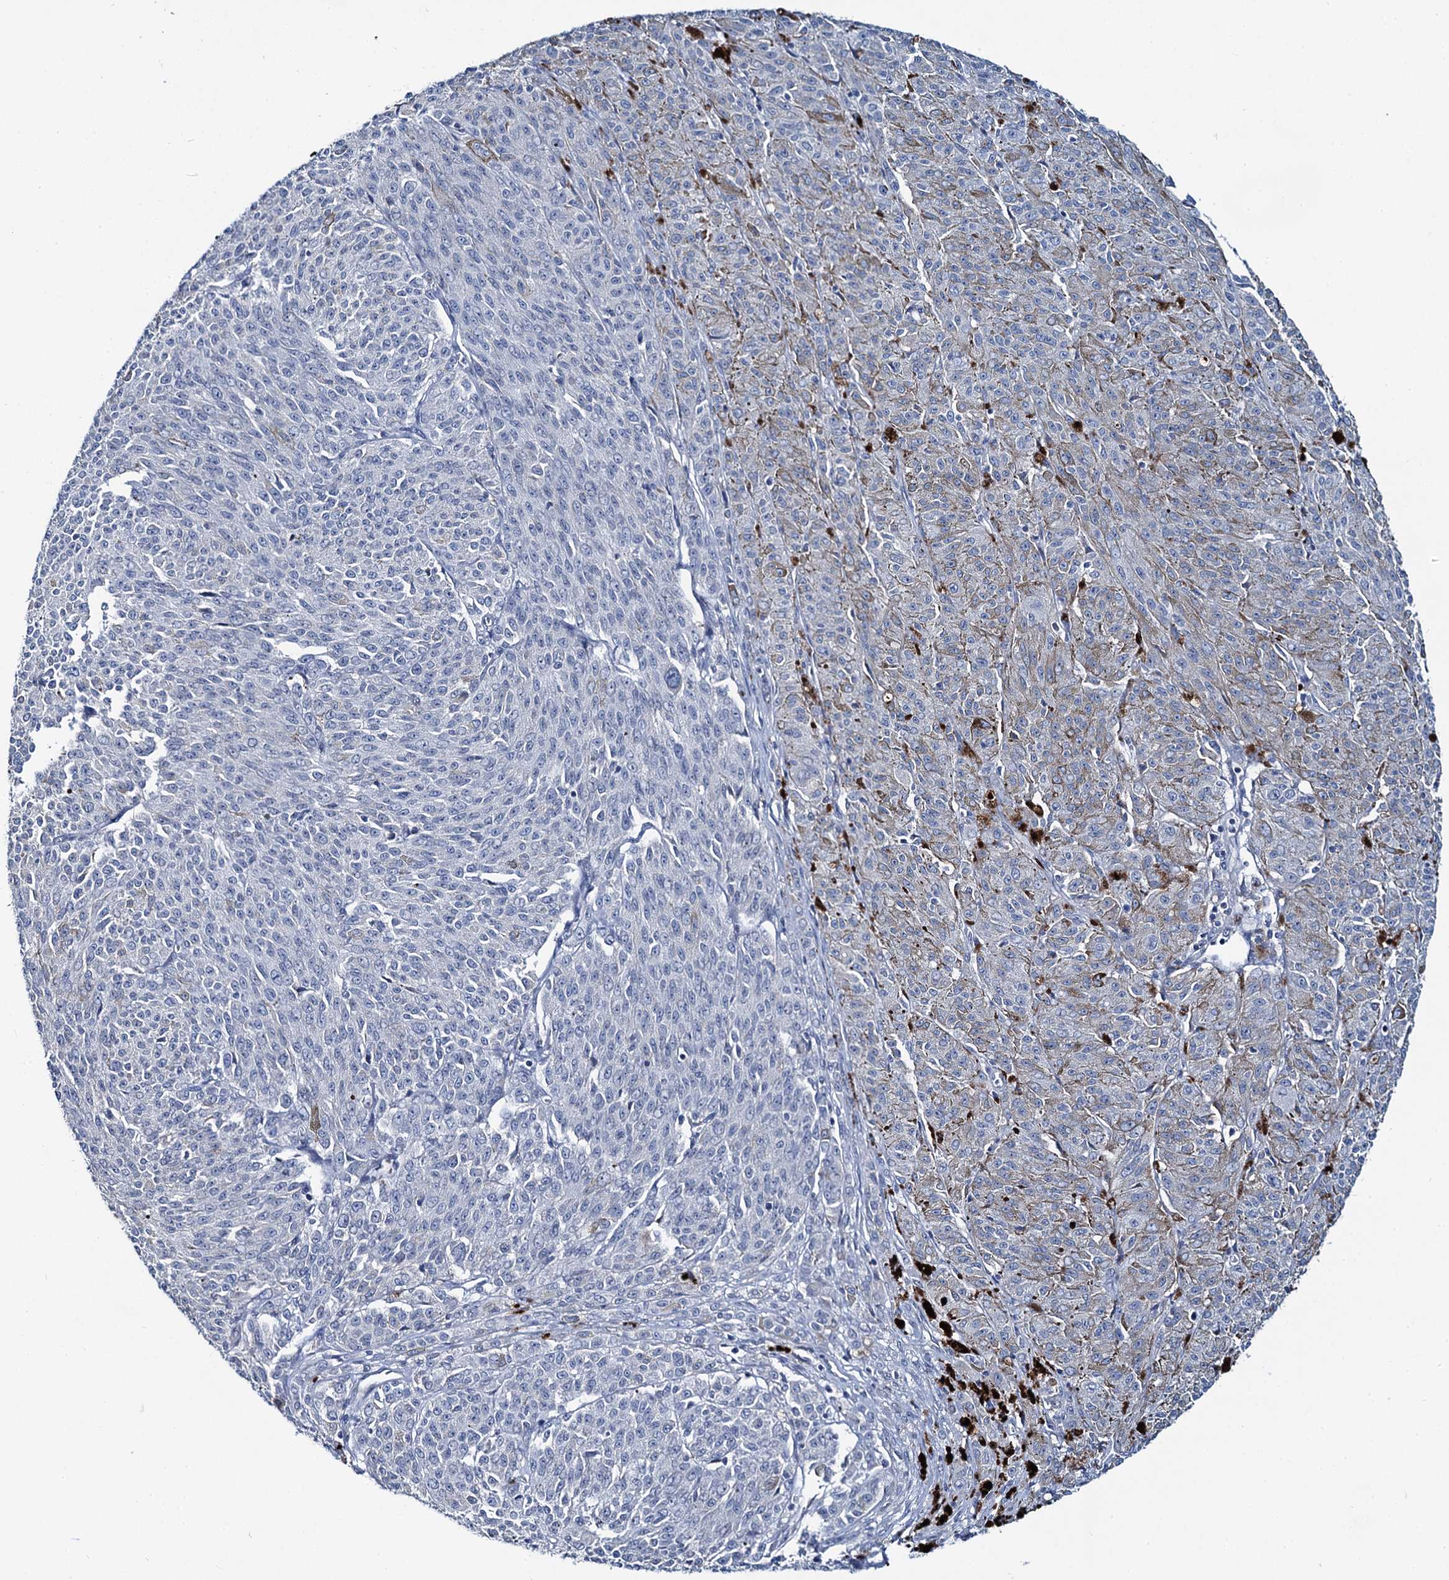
{"staining": {"intensity": "negative", "quantity": "none", "location": "none"}, "tissue": "melanoma", "cell_type": "Tumor cells", "image_type": "cancer", "snomed": [{"axis": "morphology", "description": "Malignant melanoma, NOS"}, {"axis": "topography", "description": "Skin"}], "caption": "Micrograph shows no significant protein positivity in tumor cells of malignant melanoma.", "gene": "TOX3", "patient": {"sex": "female", "age": 52}}